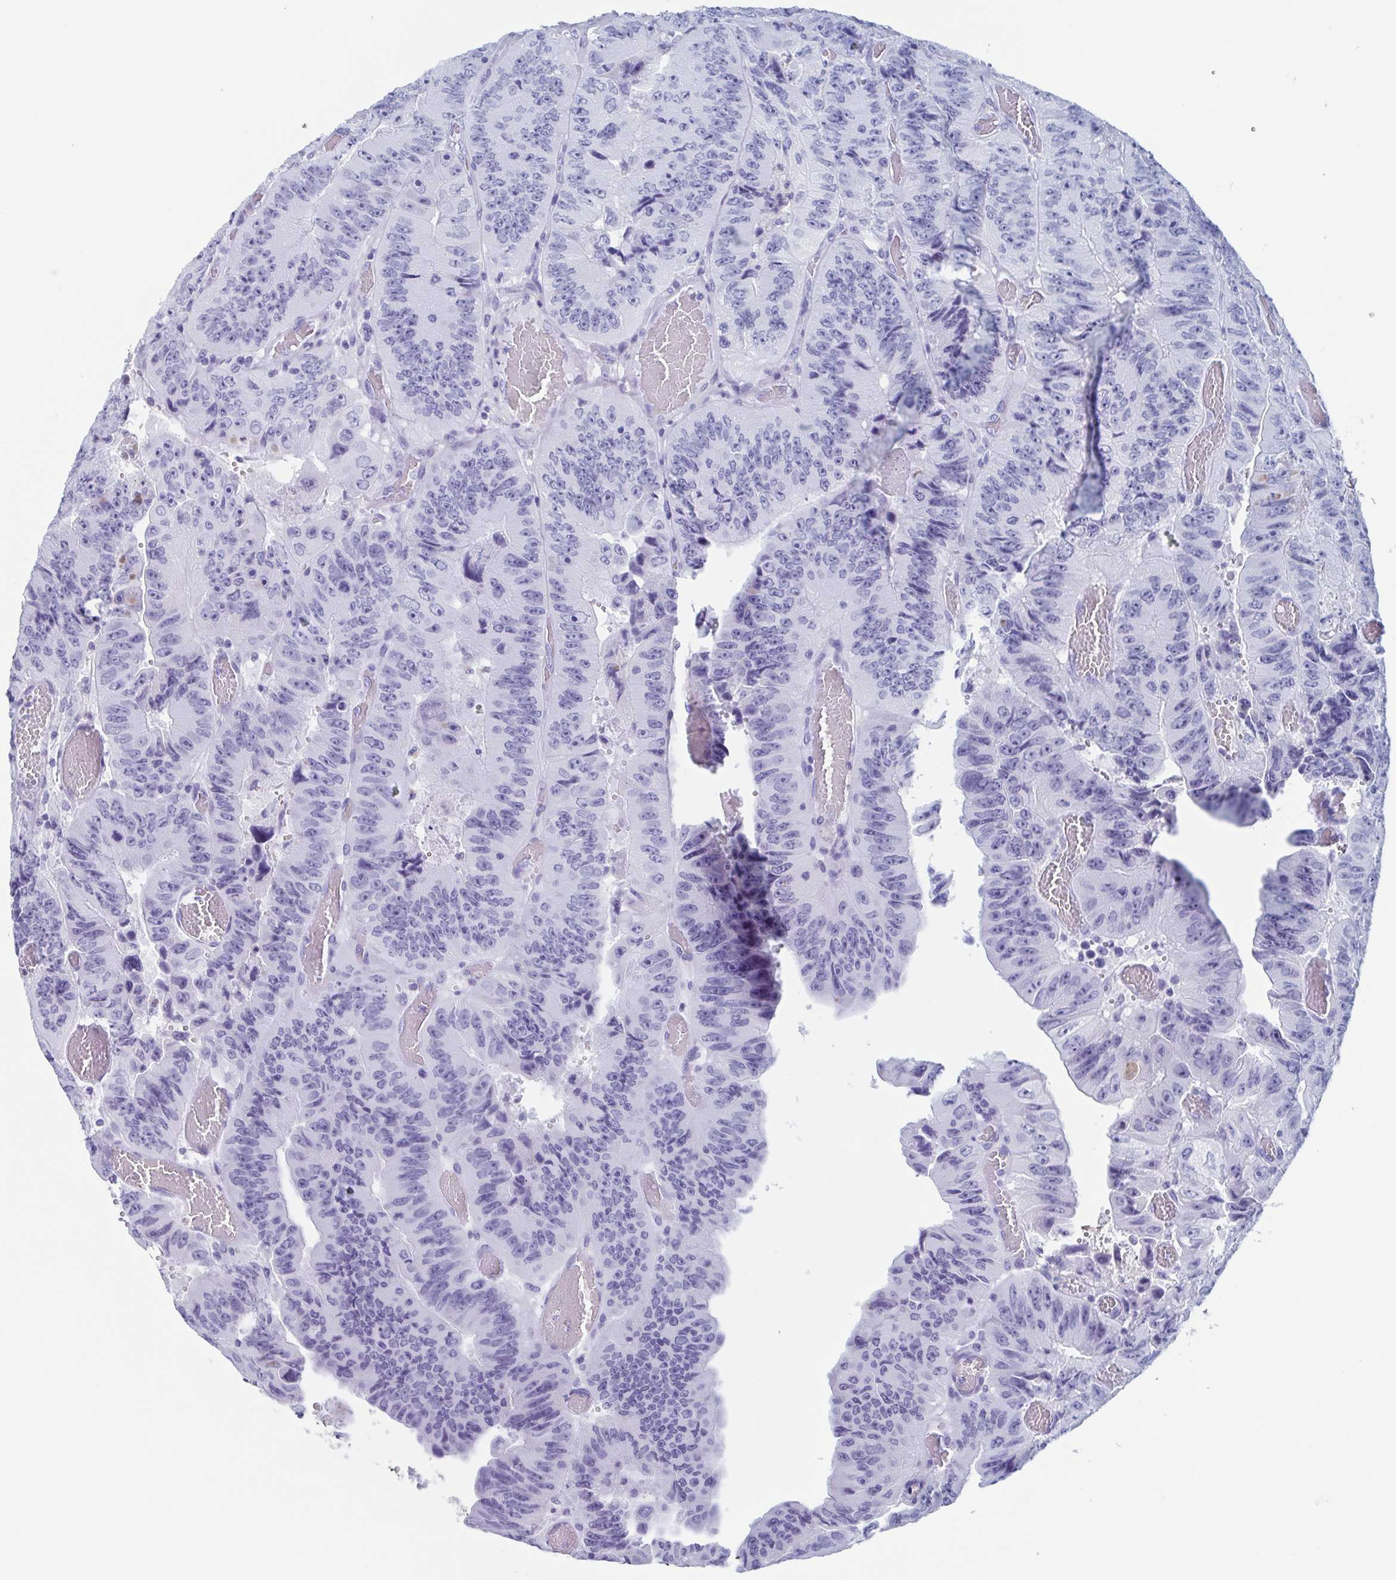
{"staining": {"intensity": "negative", "quantity": "none", "location": "none"}, "tissue": "colorectal cancer", "cell_type": "Tumor cells", "image_type": "cancer", "snomed": [{"axis": "morphology", "description": "Adenocarcinoma, NOS"}, {"axis": "topography", "description": "Colon"}], "caption": "This is a photomicrograph of IHC staining of colorectal cancer, which shows no expression in tumor cells.", "gene": "BPI", "patient": {"sex": "female", "age": 84}}